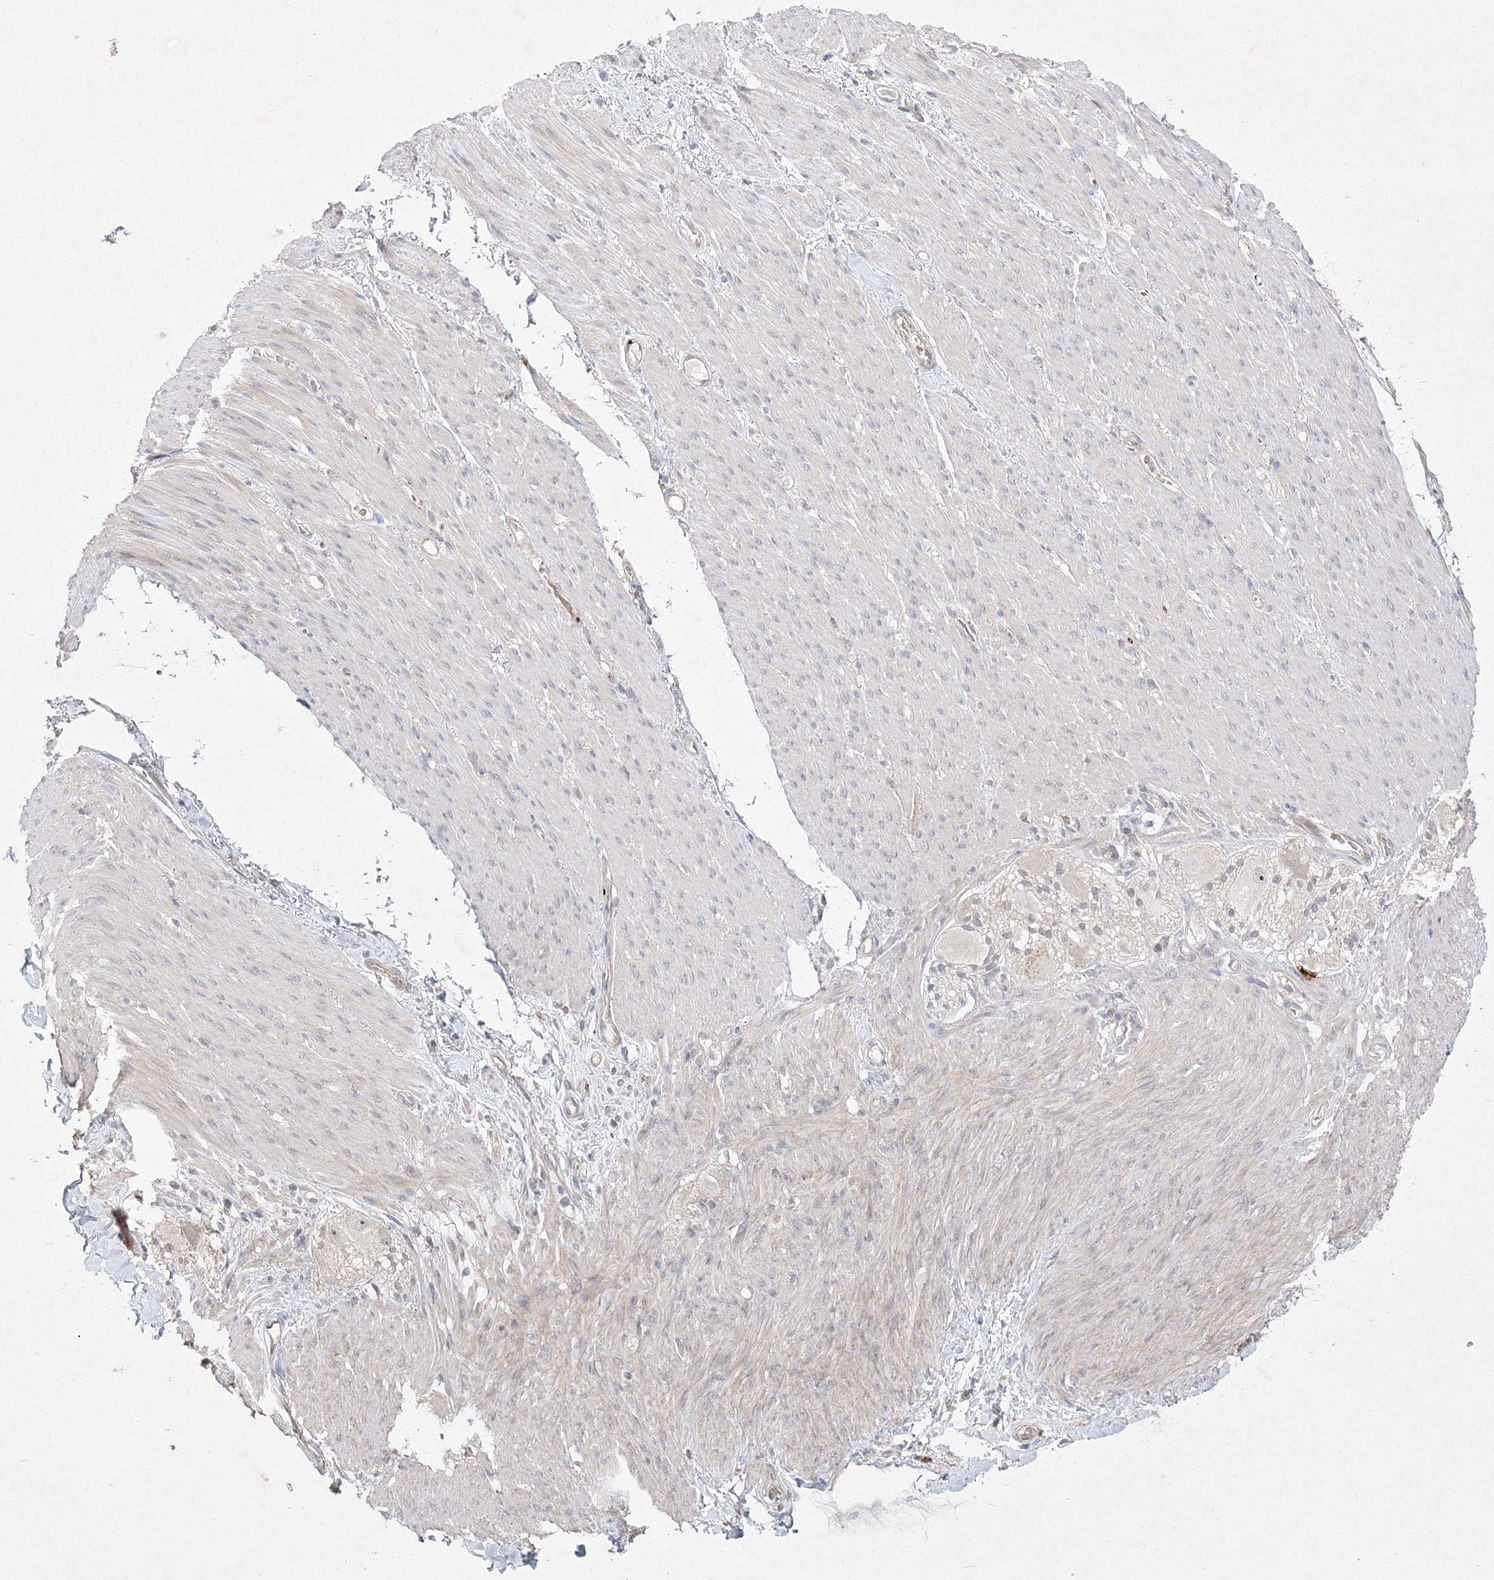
{"staining": {"intensity": "negative", "quantity": "none", "location": "none"}, "tissue": "adipose tissue", "cell_type": "Adipocytes", "image_type": "normal", "snomed": [{"axis": "morphology", "description": "Normal tissue, NOS"}, {"axis": "topography", "description": "Colon"}, {"axis": "topography", "description": "Peripheral nerve tissue"}], "caption": "Adipocytes are negative for brown protein staining in benign adipose tissue. (Stains: DAB IHC with hematoxylin counter stain, Microscopy: brightfield microscopy at high magnification).", "gene": "CLNK", "patient": {"sex": "female", "age": 61}}